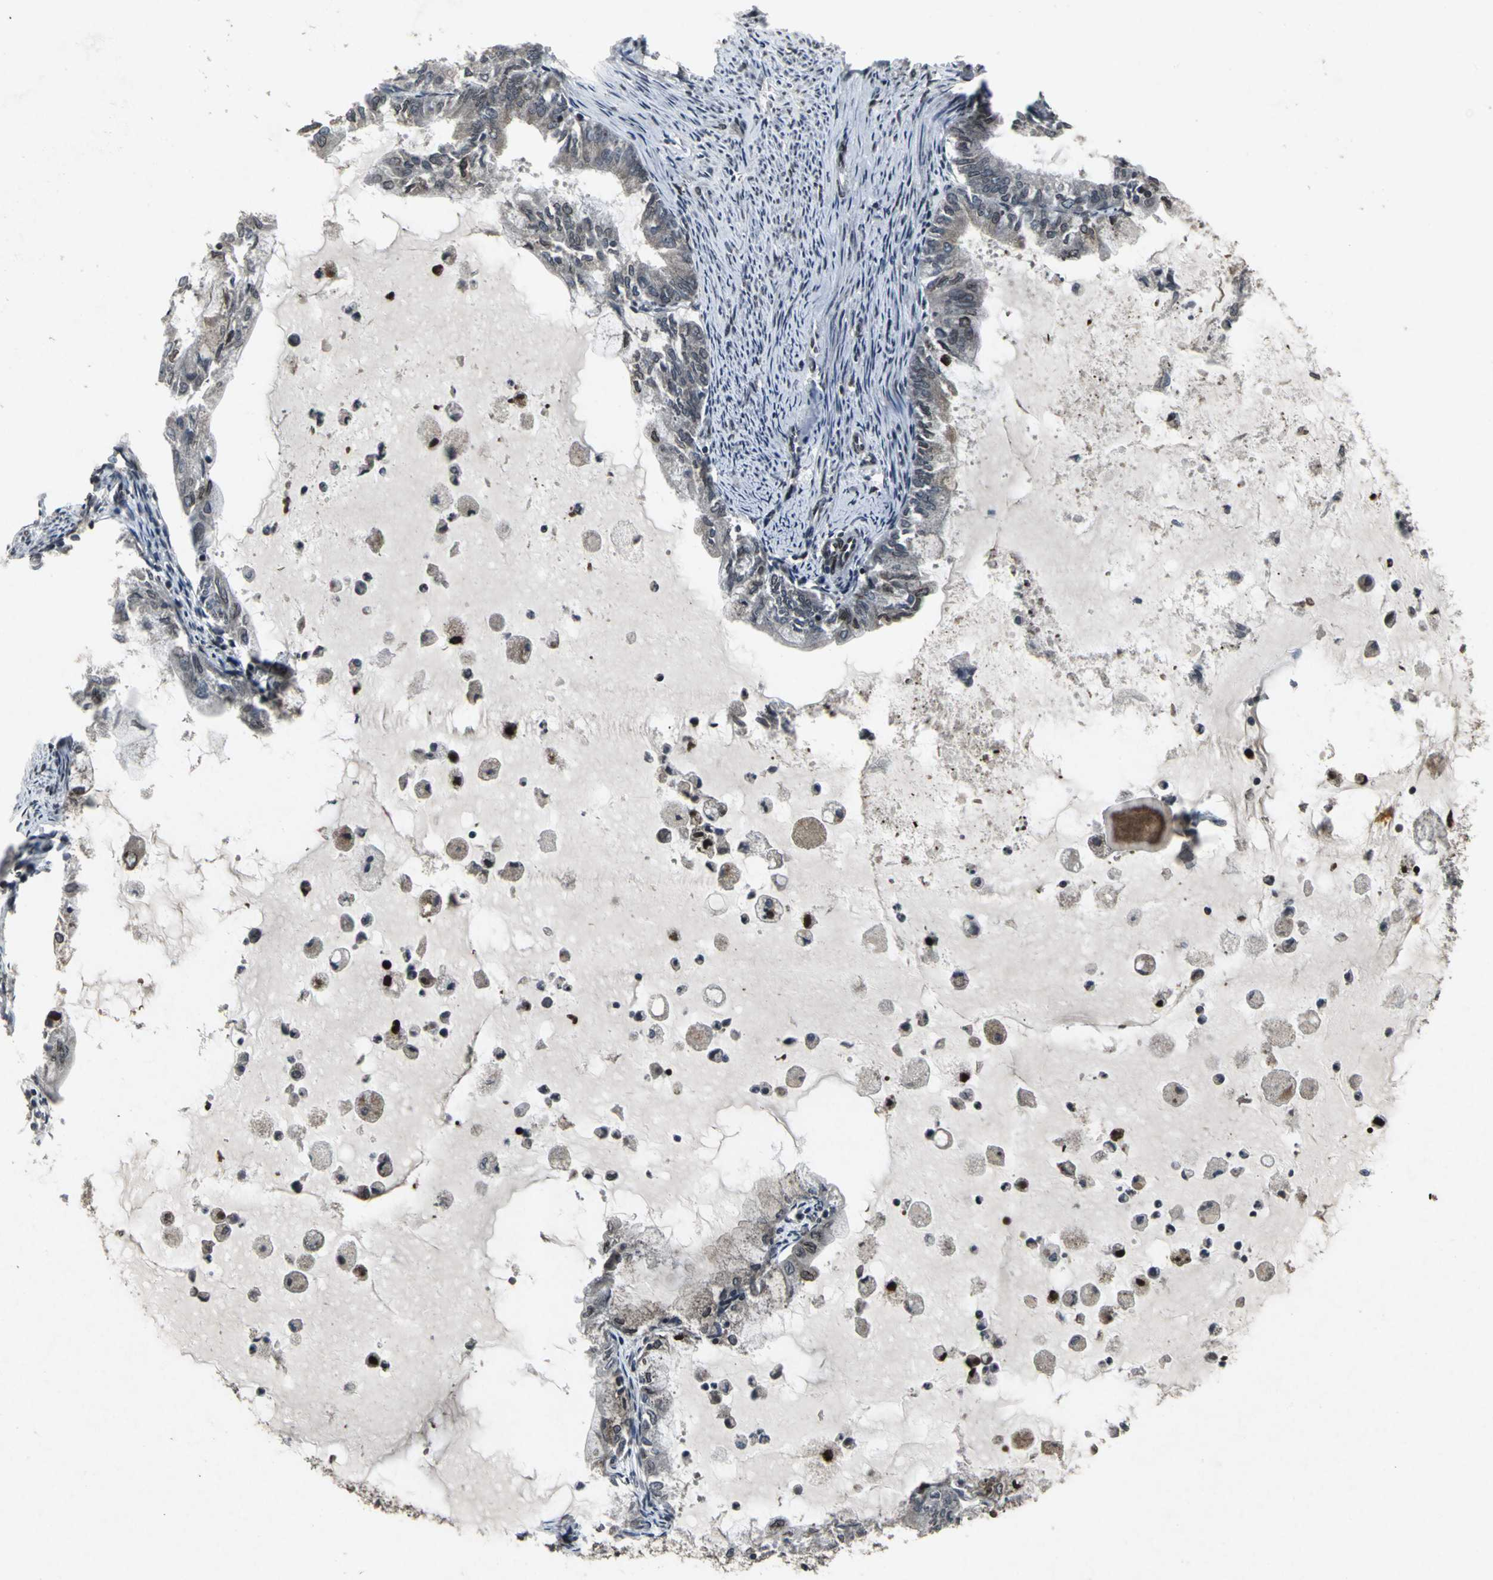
{"staining": {"intensity": "weak", "quantity": "25%-75%", "location": "cytoplasmic/membranous"}, "tissue": "endometrial cancer", "cell_type": "Tumor cells", "image_type": "cancer", "snomed": [{"axis": "morphology", "description": "Adenocarcinoma, NOS"}, {"axis": "topography", "description": "Endometrium"}], "caption": "Brown immunohistochemical staining in endometrial adenocarcinoma displays weak cytoplasmic/membranous positivity in approximately 25%-75% of tumor cells.", "gene": "SH2B3", "patient": {"sex": "female", "age": 86}}